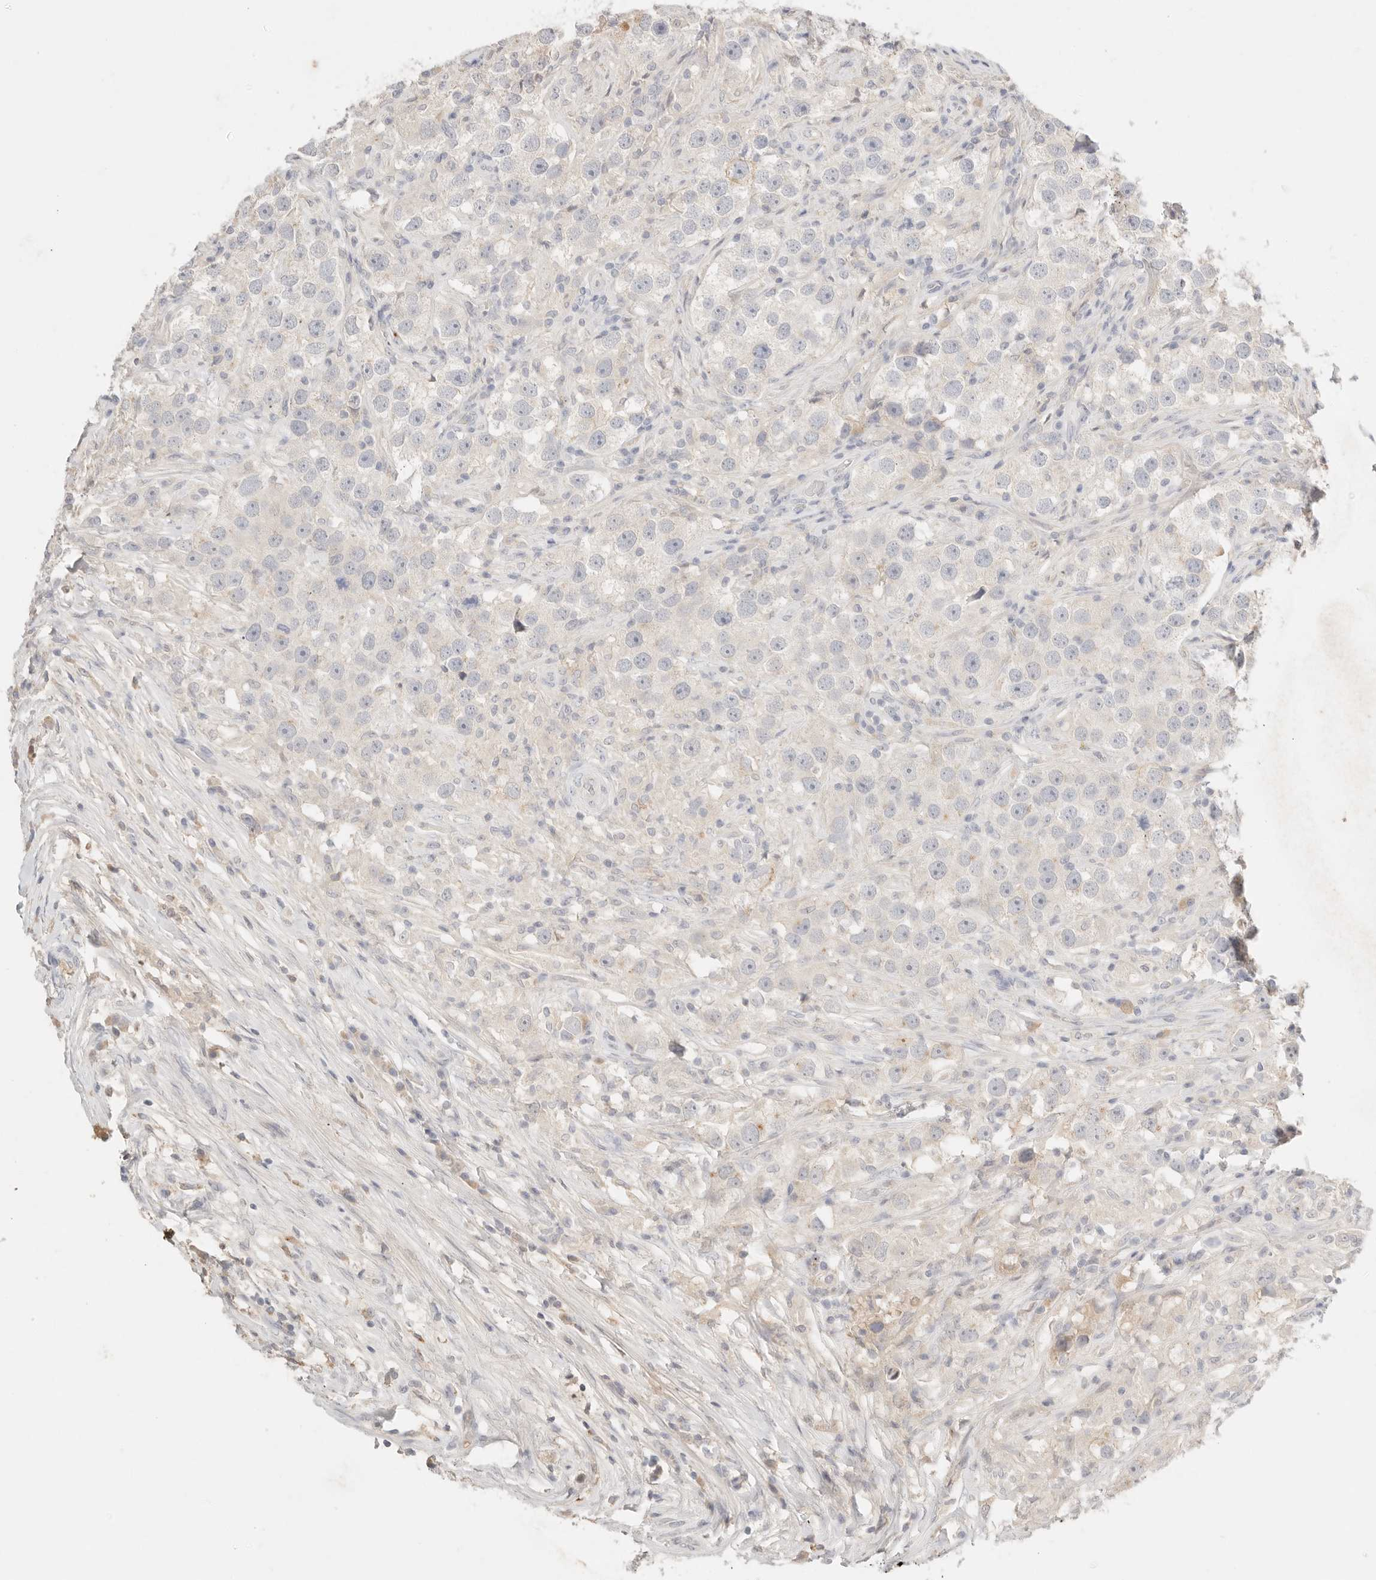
{"staining": {"intensity": "negative", "quantity": "none", "location": "none"}, "tissue": "testis cancer", "cell_type": "Tumor cells", "image_type": "cancer", "snomed": [{"axis": "morphology", "description": "Seminoma, NOS"}, {"axis": "topography", "description": "Testis"}], "caption": "The image reveals no significant staining in tumor cells of testis cancer. The staining is performed using DAB brown chromogen with nuclei counter-stained in using hematoxylin.", "gene": "CEP120", "patient": {"sex": "male", "age": 49}}